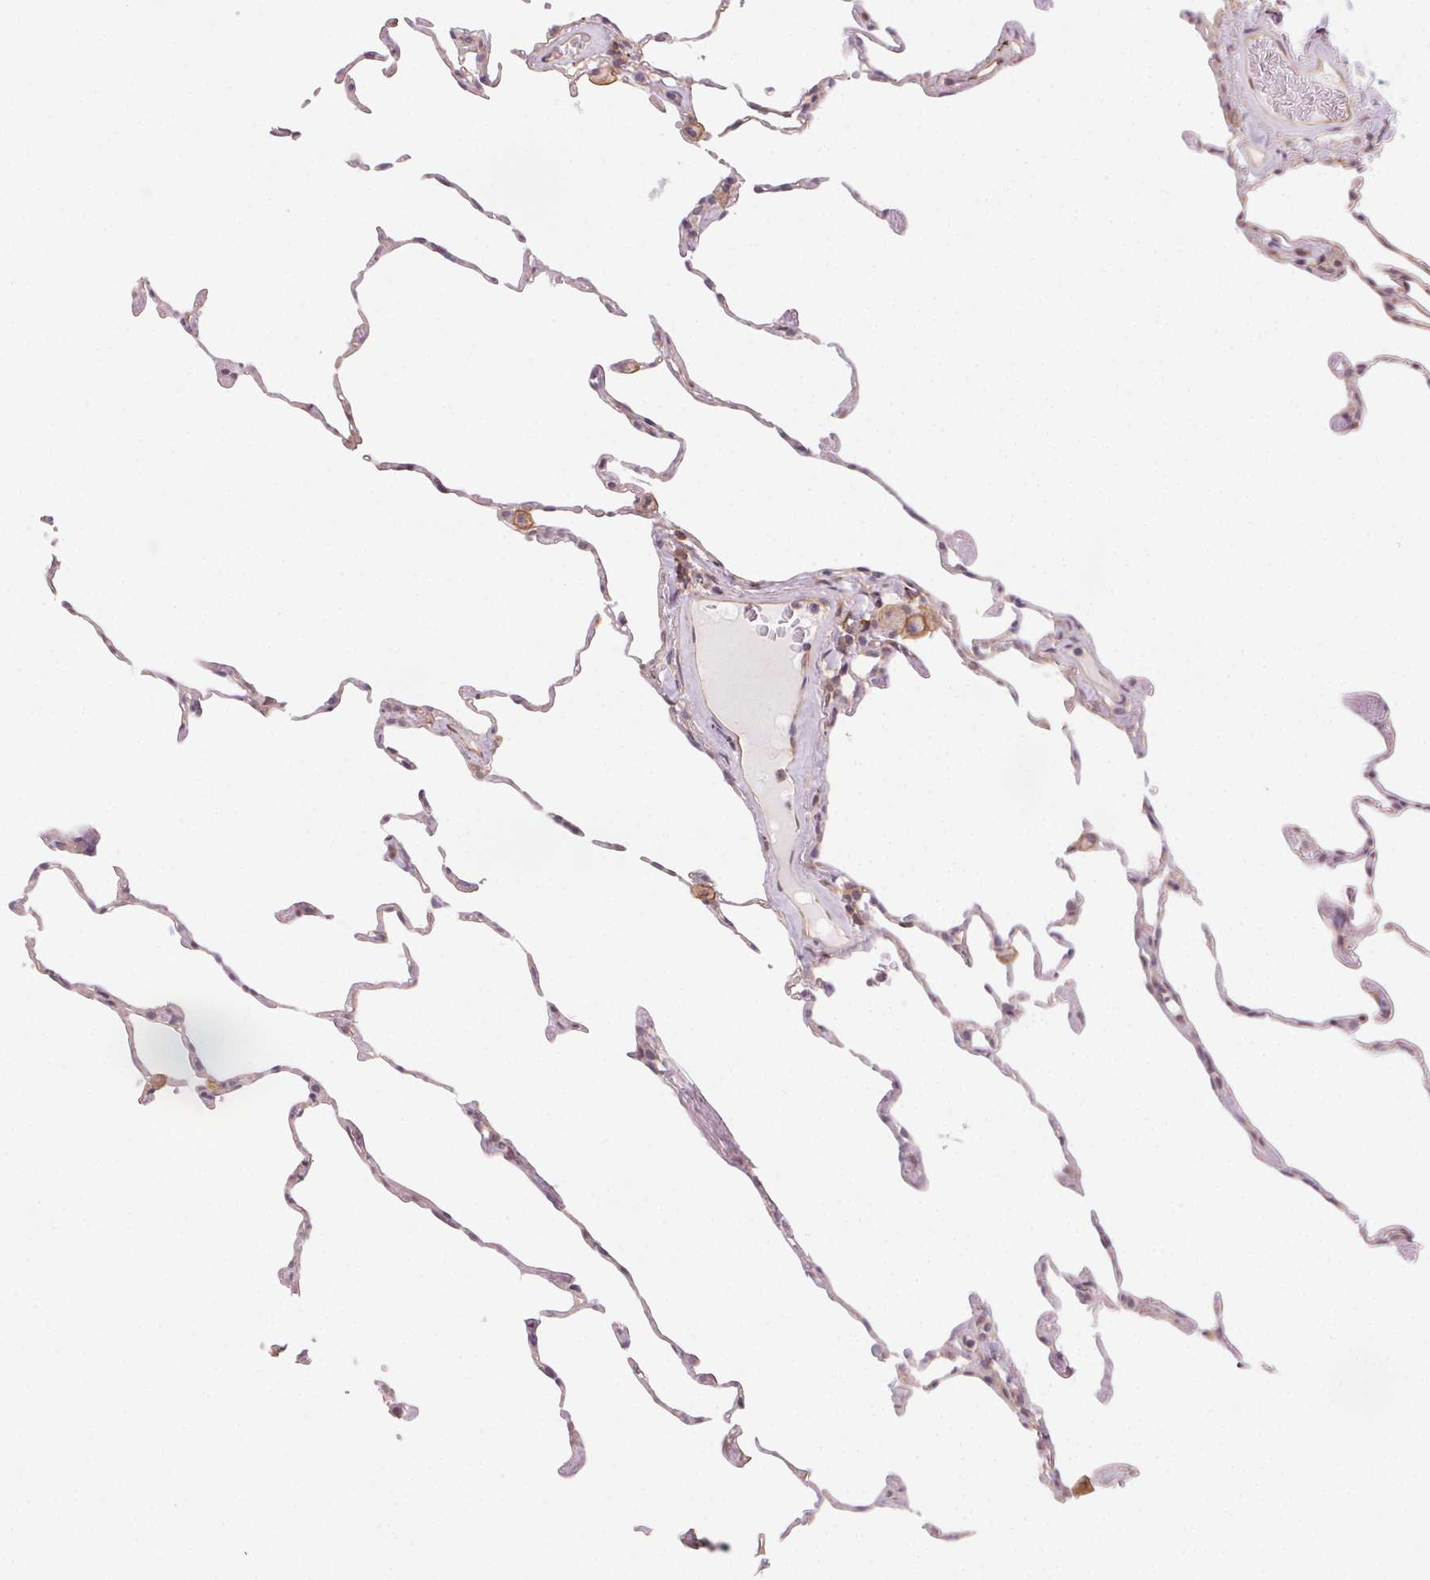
{"staining": {"intensity": "negative", "quantity": "none", "location": "none"}, "tissue": "lung", "cell_type": "Alveolar cells", "image_type": "normal", "snomed": [{"axis": "morphology", "description": "Normal tissue, NOS"}, {"axis": "topography", "description": "Lung"}], "caption": "High power microscopy image of an immunohistochemistry micrograph of normal lung, revealing no significant positivity in alveolar cells.", "gene": "PLA2G4F", "patient": {"sex": "female", "age": 57}}